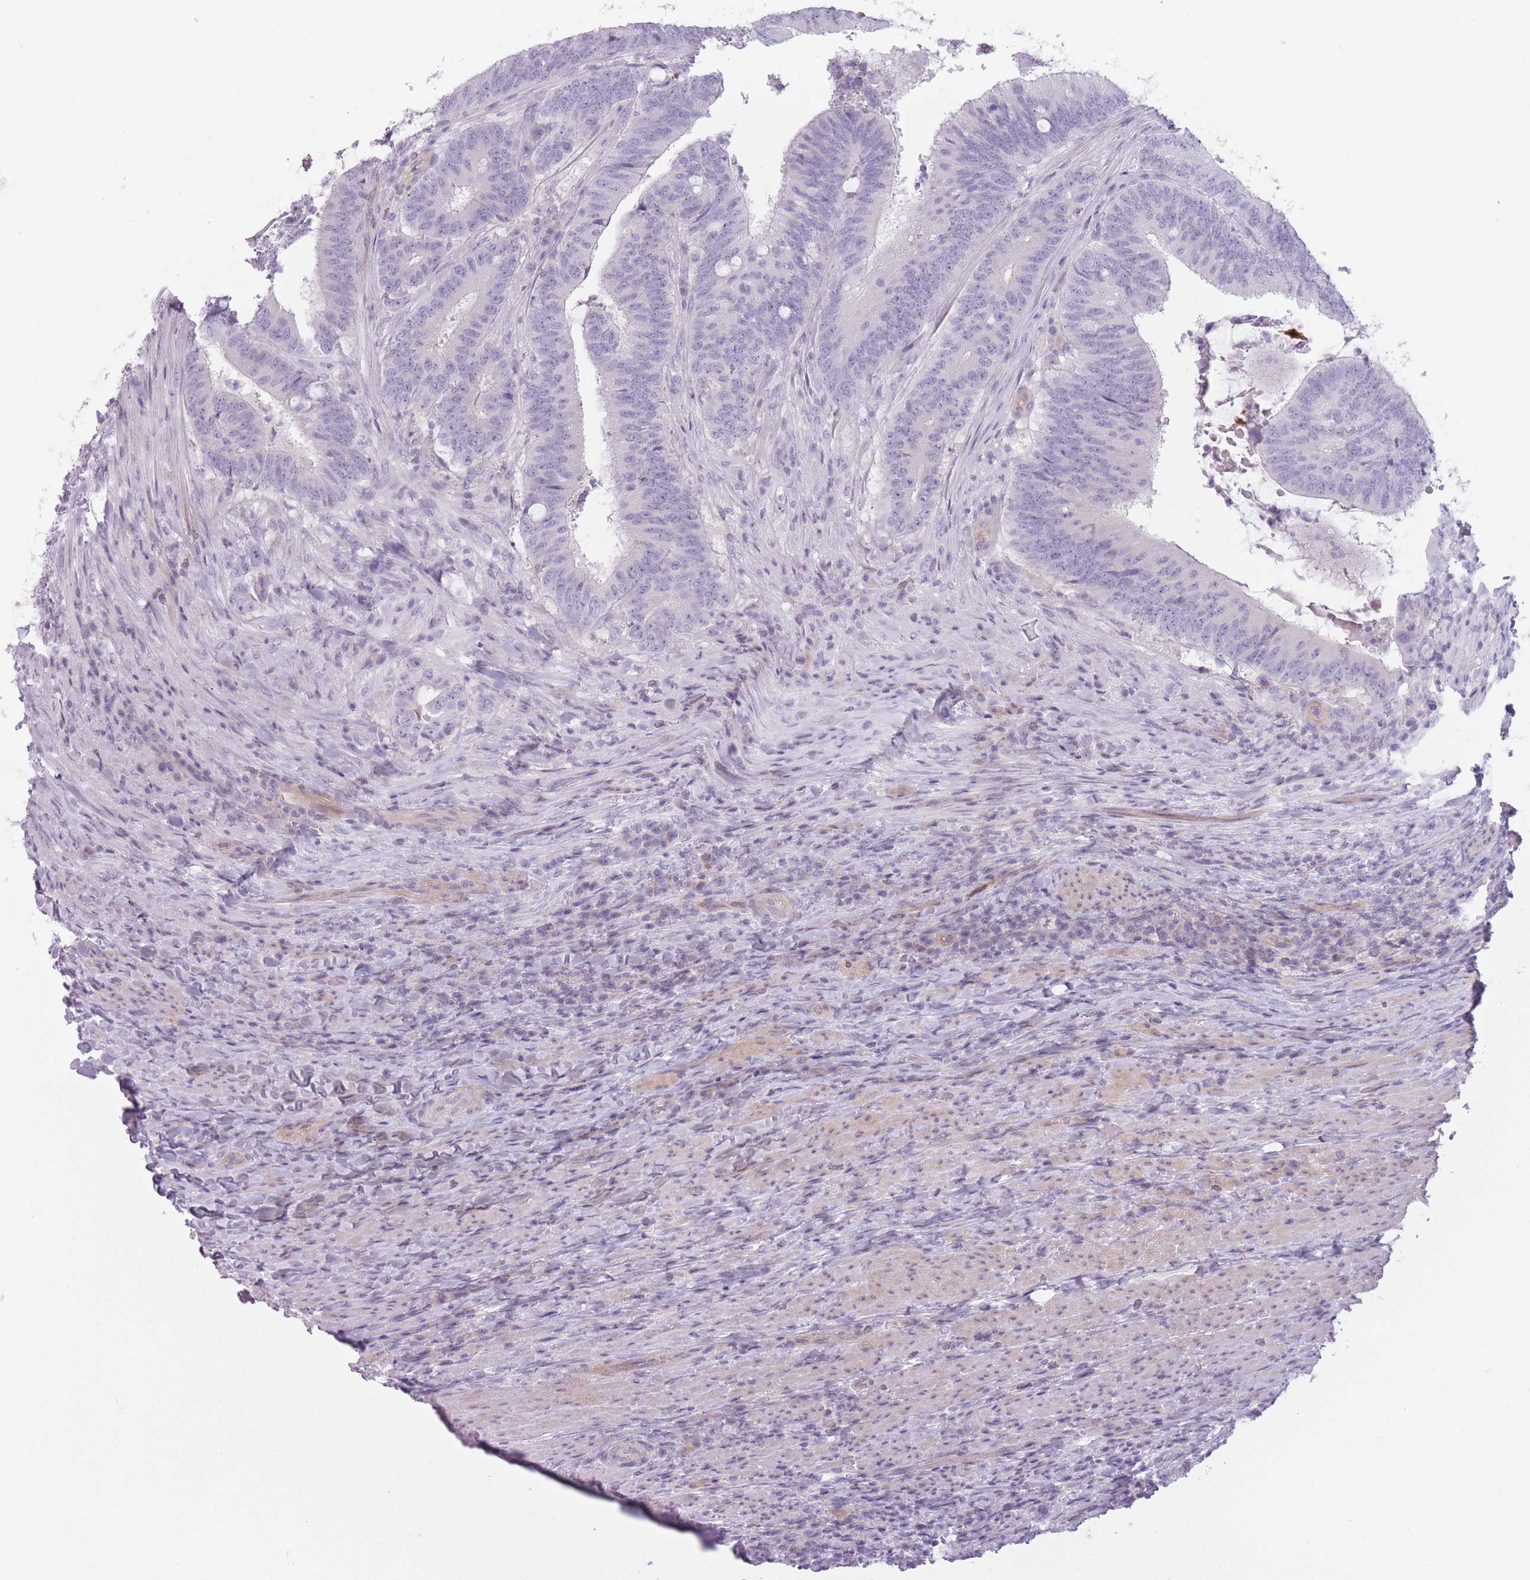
{"staining": {"intensity": "negative", "quantity": "none", "location": "none"}, "tissue": "colorectal cancer", "cell_type": "Tumor cells", "image_type": "cancer", "snomed": [{"axis": "morphology", "description": "Adenocarcinoma, NOS"}, {"axis": "topography", "description": "Colon"}], "caption": "Human colorectal cancer stained for a protein using immunohistochemistry (IHC) reveals no positivity in tumor cells.", "gene": "GGT1", "patient": {"sex": "female", "age": 43}}